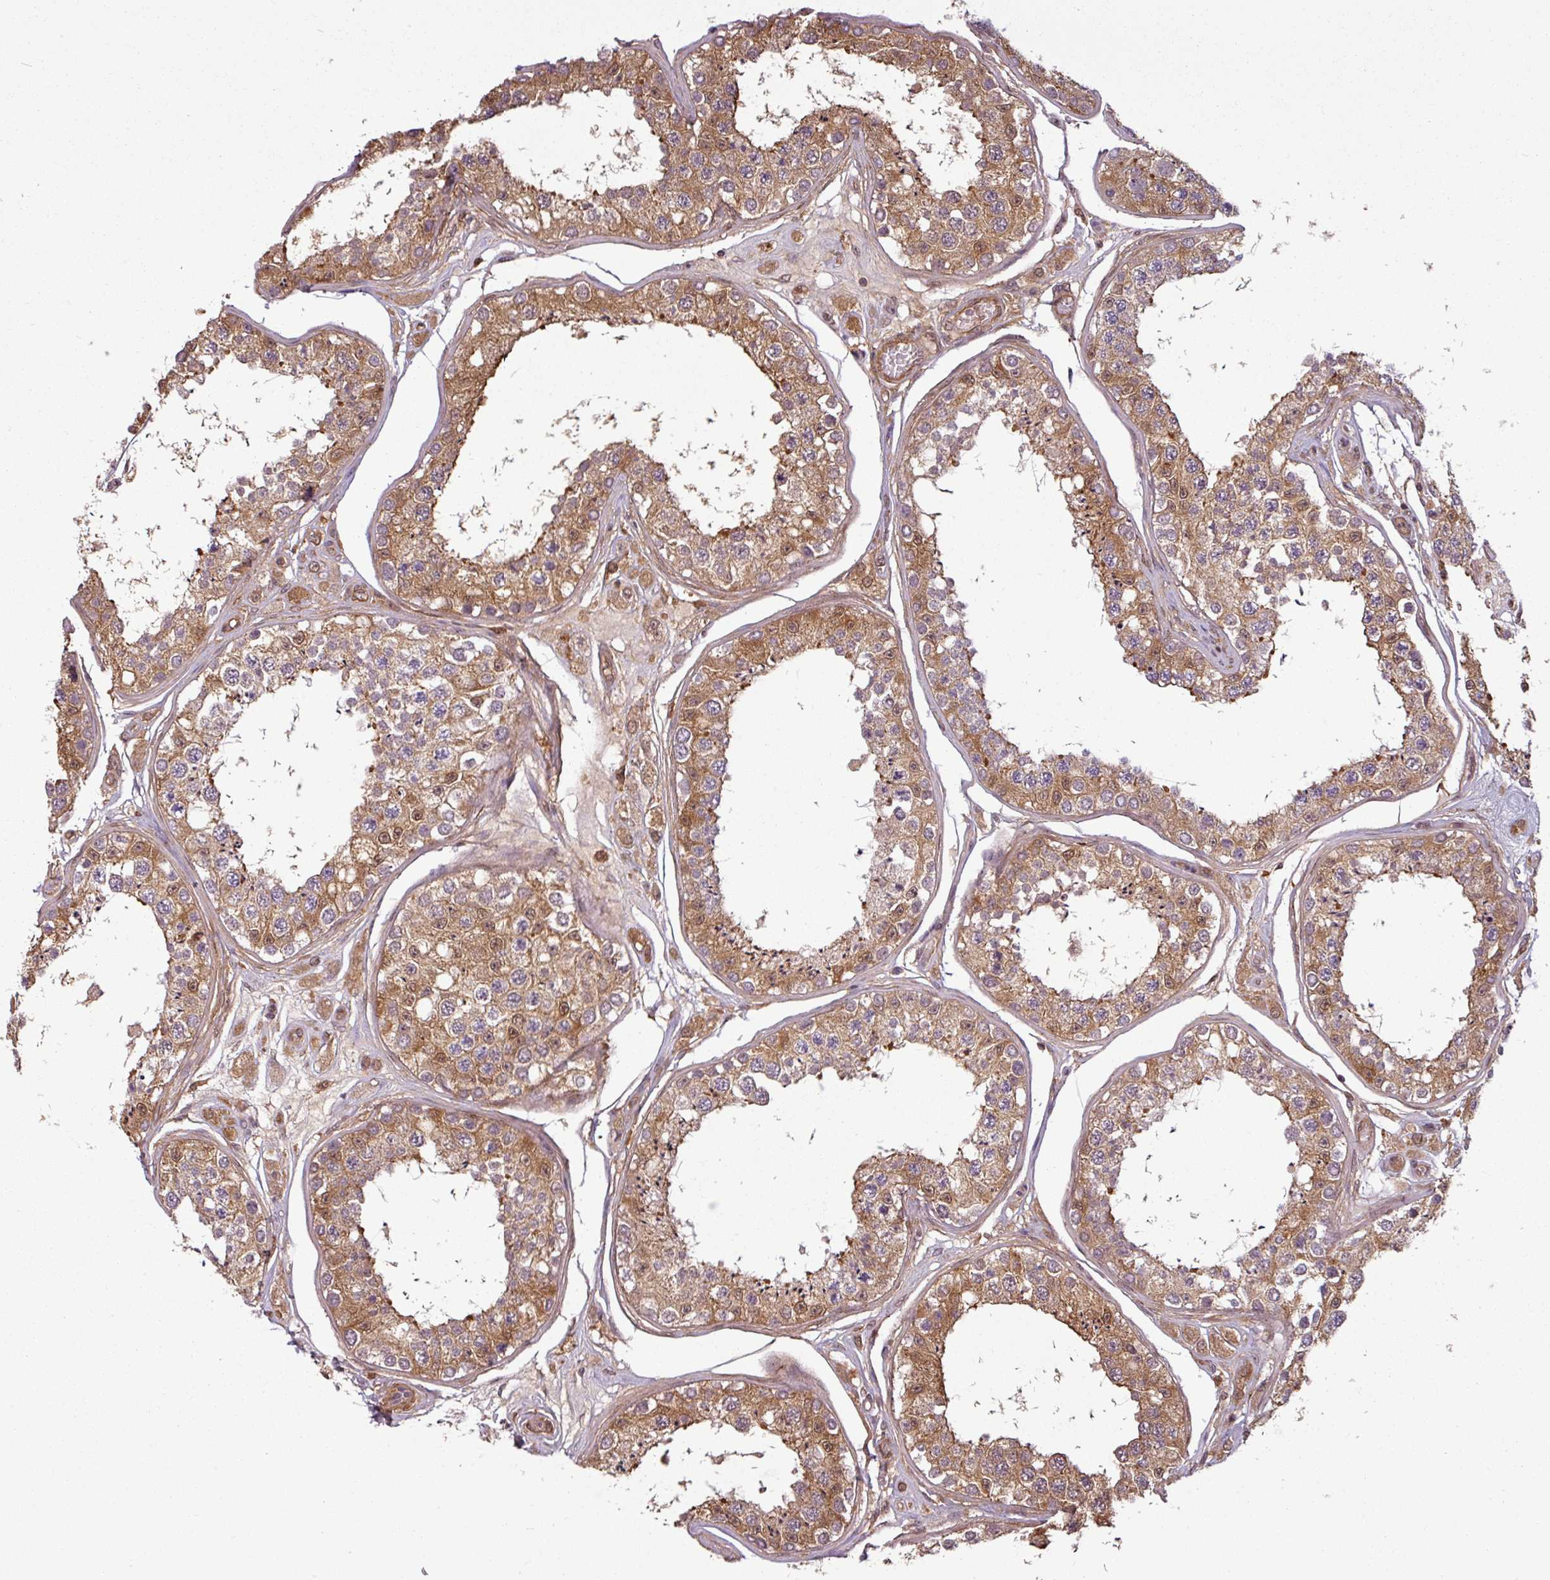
{"staining": {"intensity": "moderate", "quantity": ">75%", "location": "cytoplasmic/membranous"}, "tissue": "testis", "cell_type": "Cells in seminiferous ducts", "image_type": "normal", "snomed": [{"axis": "morphology", "description": "Normal tissue, NOS"}, {"axis": "topography", "description": "Testis"}], "caption": "Protein staining reveals moderate cytoplasmic/membranous staining in about >75% of cells in seminiferous ducts in normal testis.", "gene": "SH3BGRL", "patient": {"sex": "male", "age": 25}}